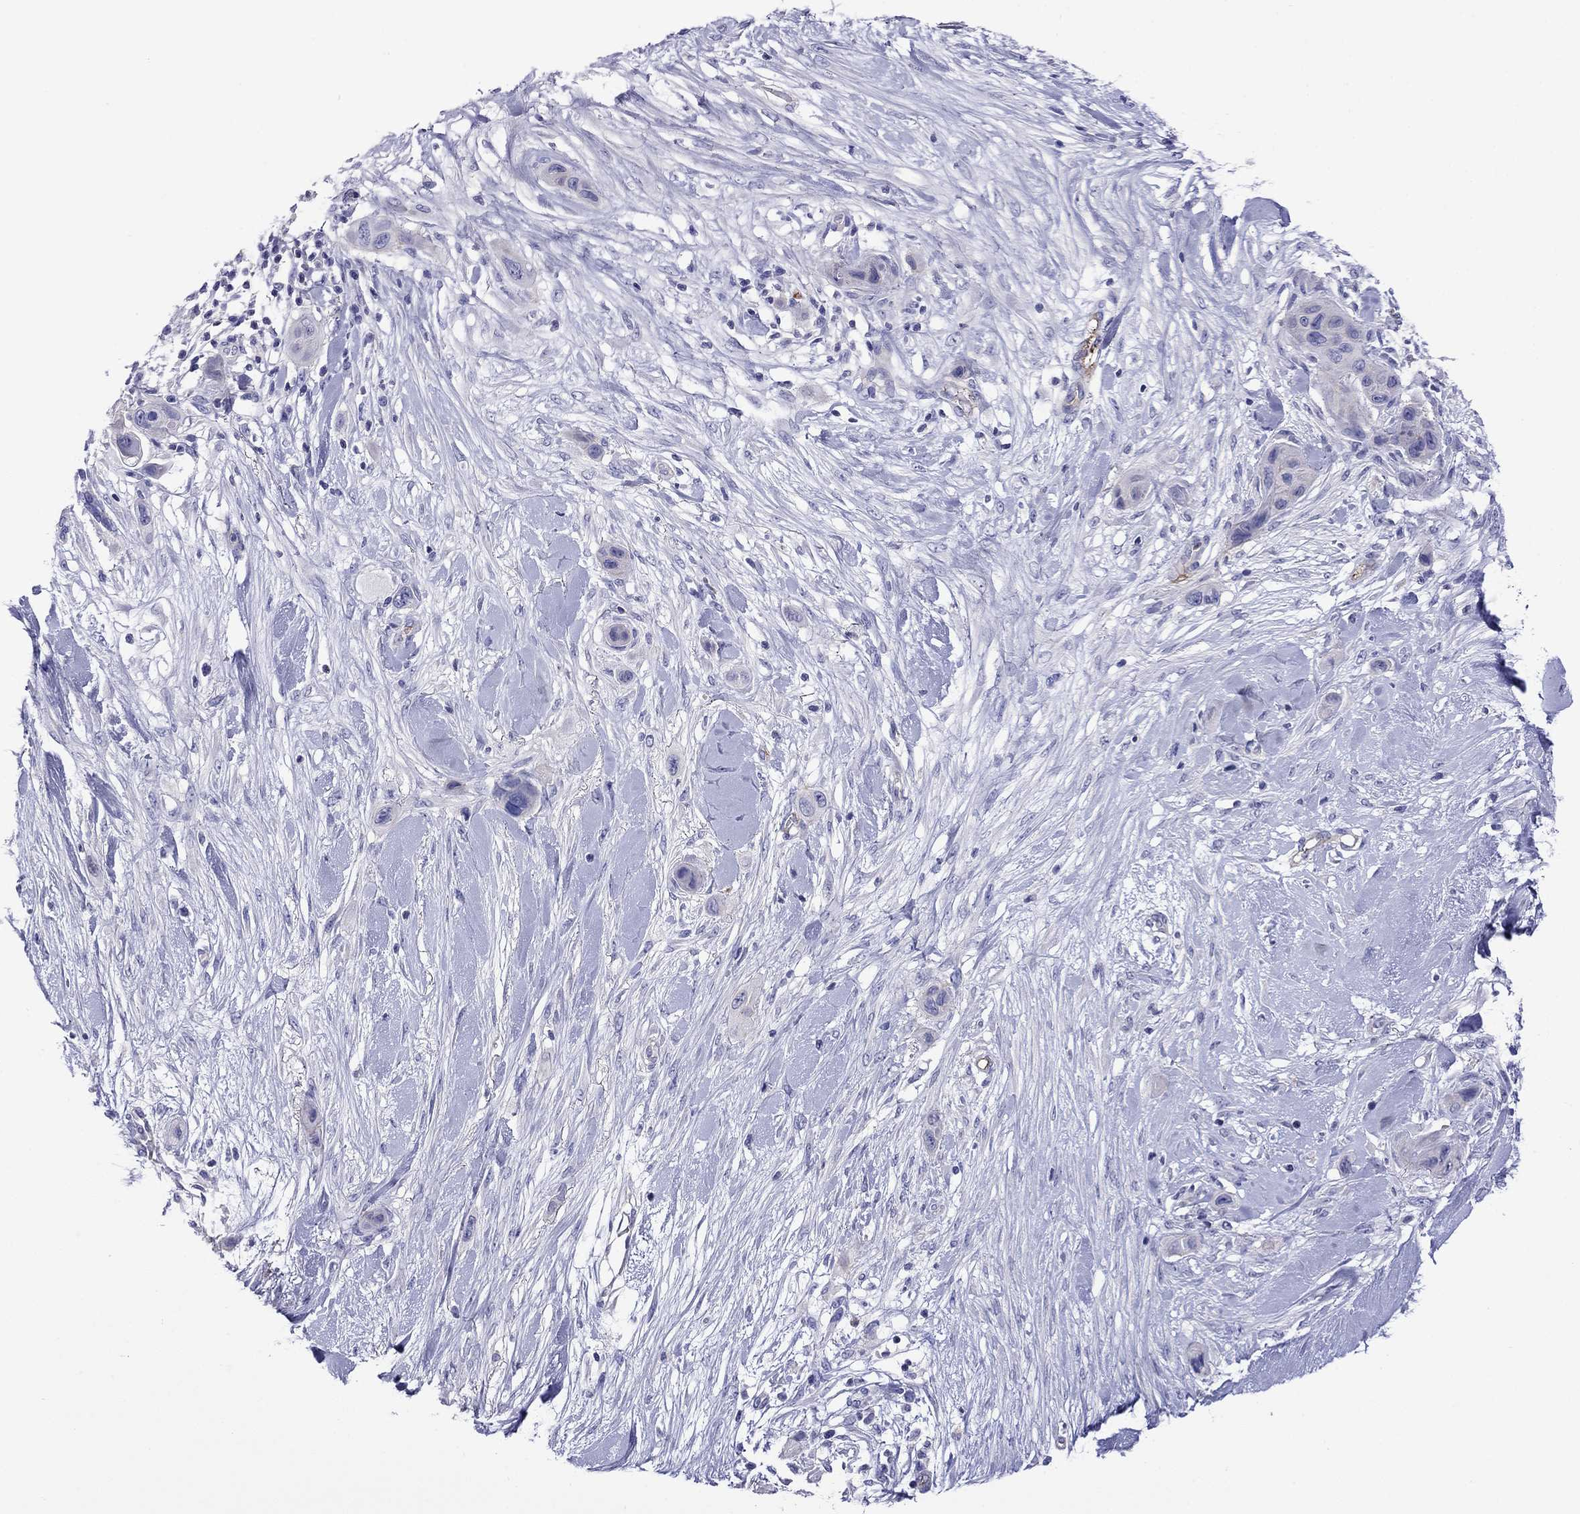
{"staining": {"intensity": "negative", "quantity": "none", "location": "none"}, "tissue": "skin cancer", "cell_type": "Tumor cells", "image_type": "cancer", "snomed": [{"axis": "morphology", "description": "Squamous cell carcinoma, NOS"}, {"axis": "topography", "description": "Skin"}], "caption": "Protein analysis of squamous cell carcinoma (skin) demonstrates no significant staining in tumor cells. Brightfield microscopy of IHC stained with DAB (3,3'-diaminobenzidine) (brown) and hematoxylin (blue), captured at high magnification.", "gene": "STAR", "patient": {"sex": "male", "age": 79}}